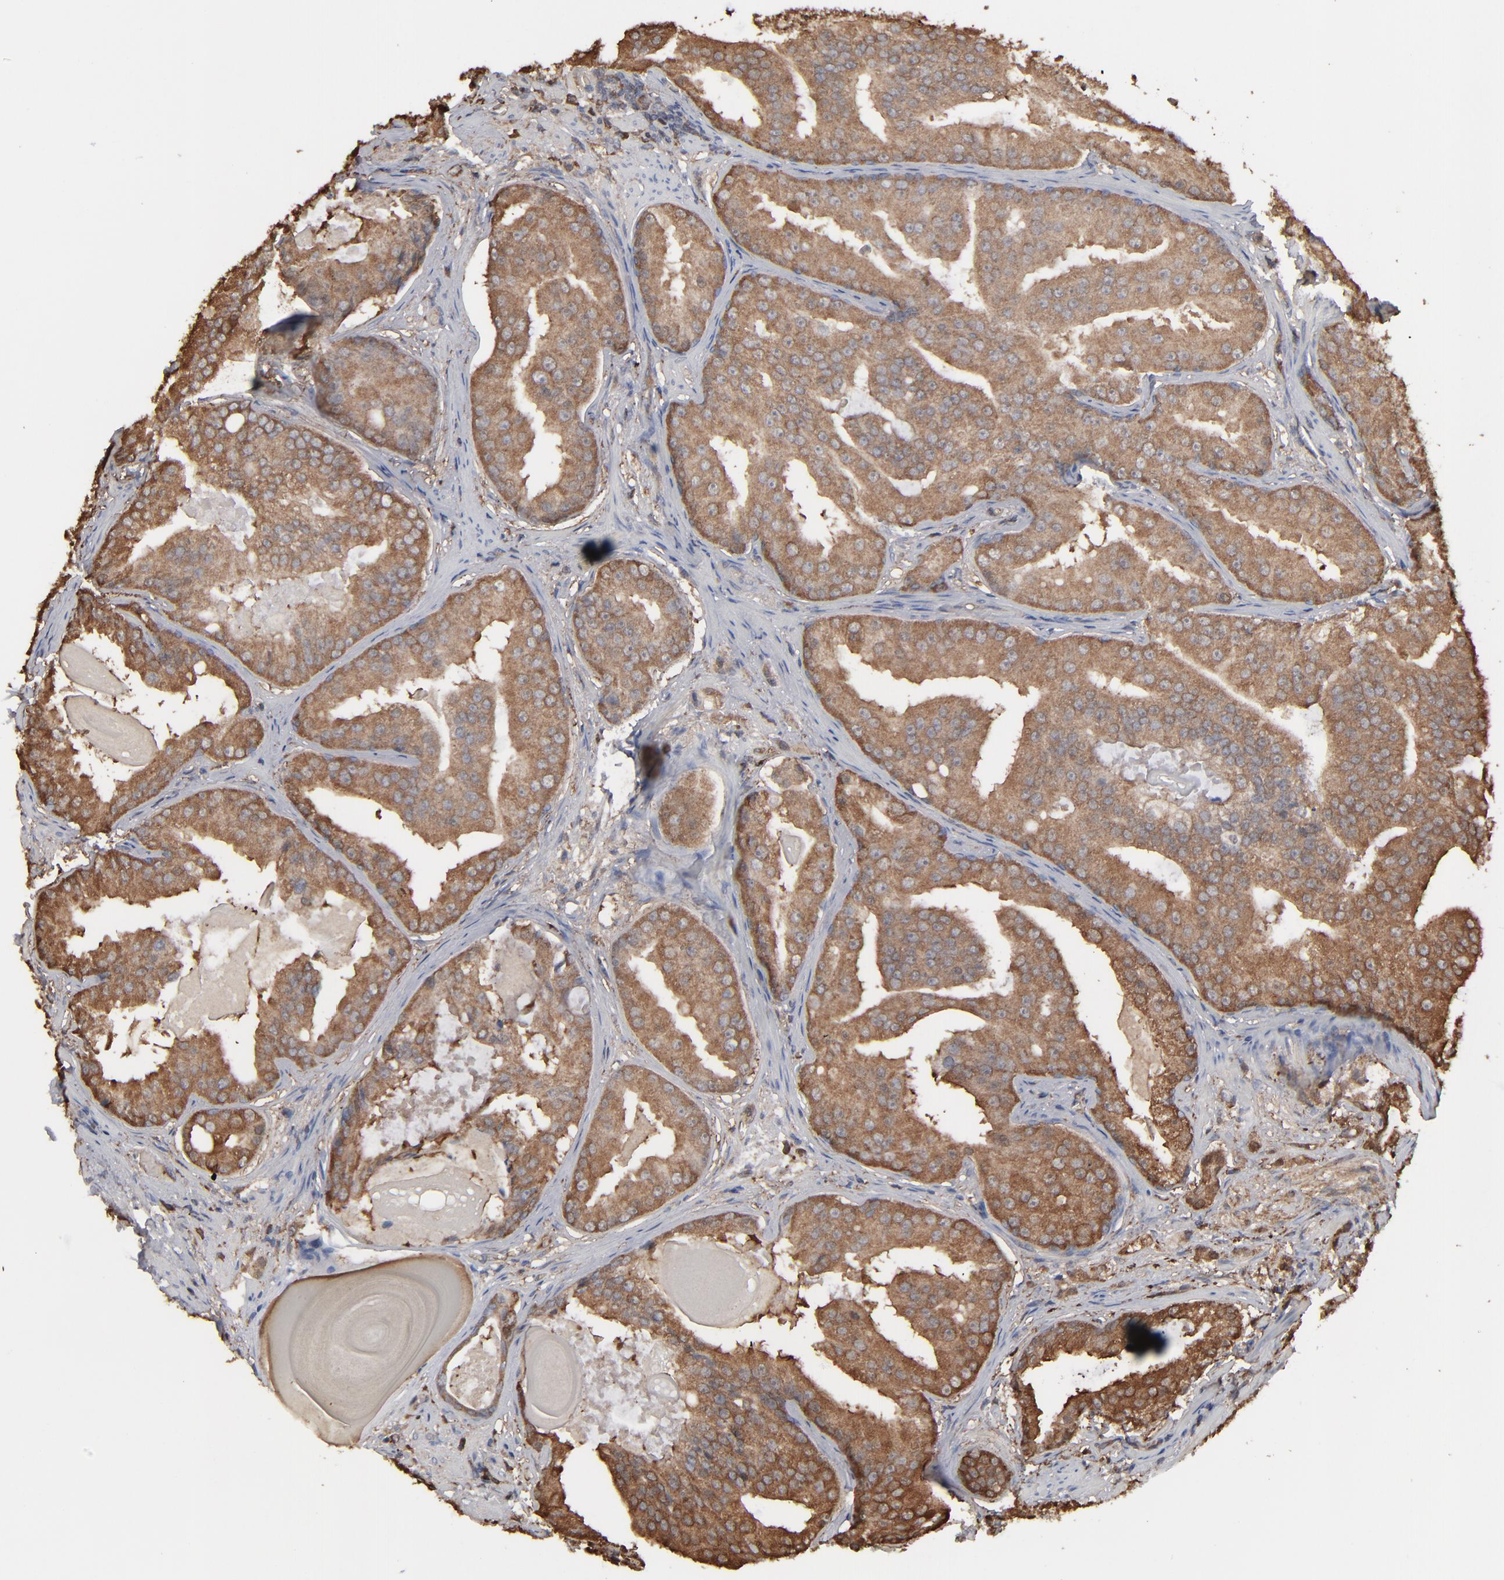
{"staining": {"intensity": "strong", "quantity": ">75%", "location": "cytoplasmic/membranous,nuclear"}, "tissue": "prostate cancer", "cell_type": "Tumor cells", "image_type": "cancer", "snomed": [{"axis": "morphology", "description": "Adenocarcinoma, High grade"}, {"axis": "topography", "description": "Prostate"}], "caption": "Human prostate cancer (high-grade adenocarcinoma) stained for a protein (brown) reveals strong cytoplasmic/membranous and nuclear positive positivity in approximately >75% of tumor cells.", "gene": "NME1-NME2", "patient": {"sex": "male", "age": 68}}